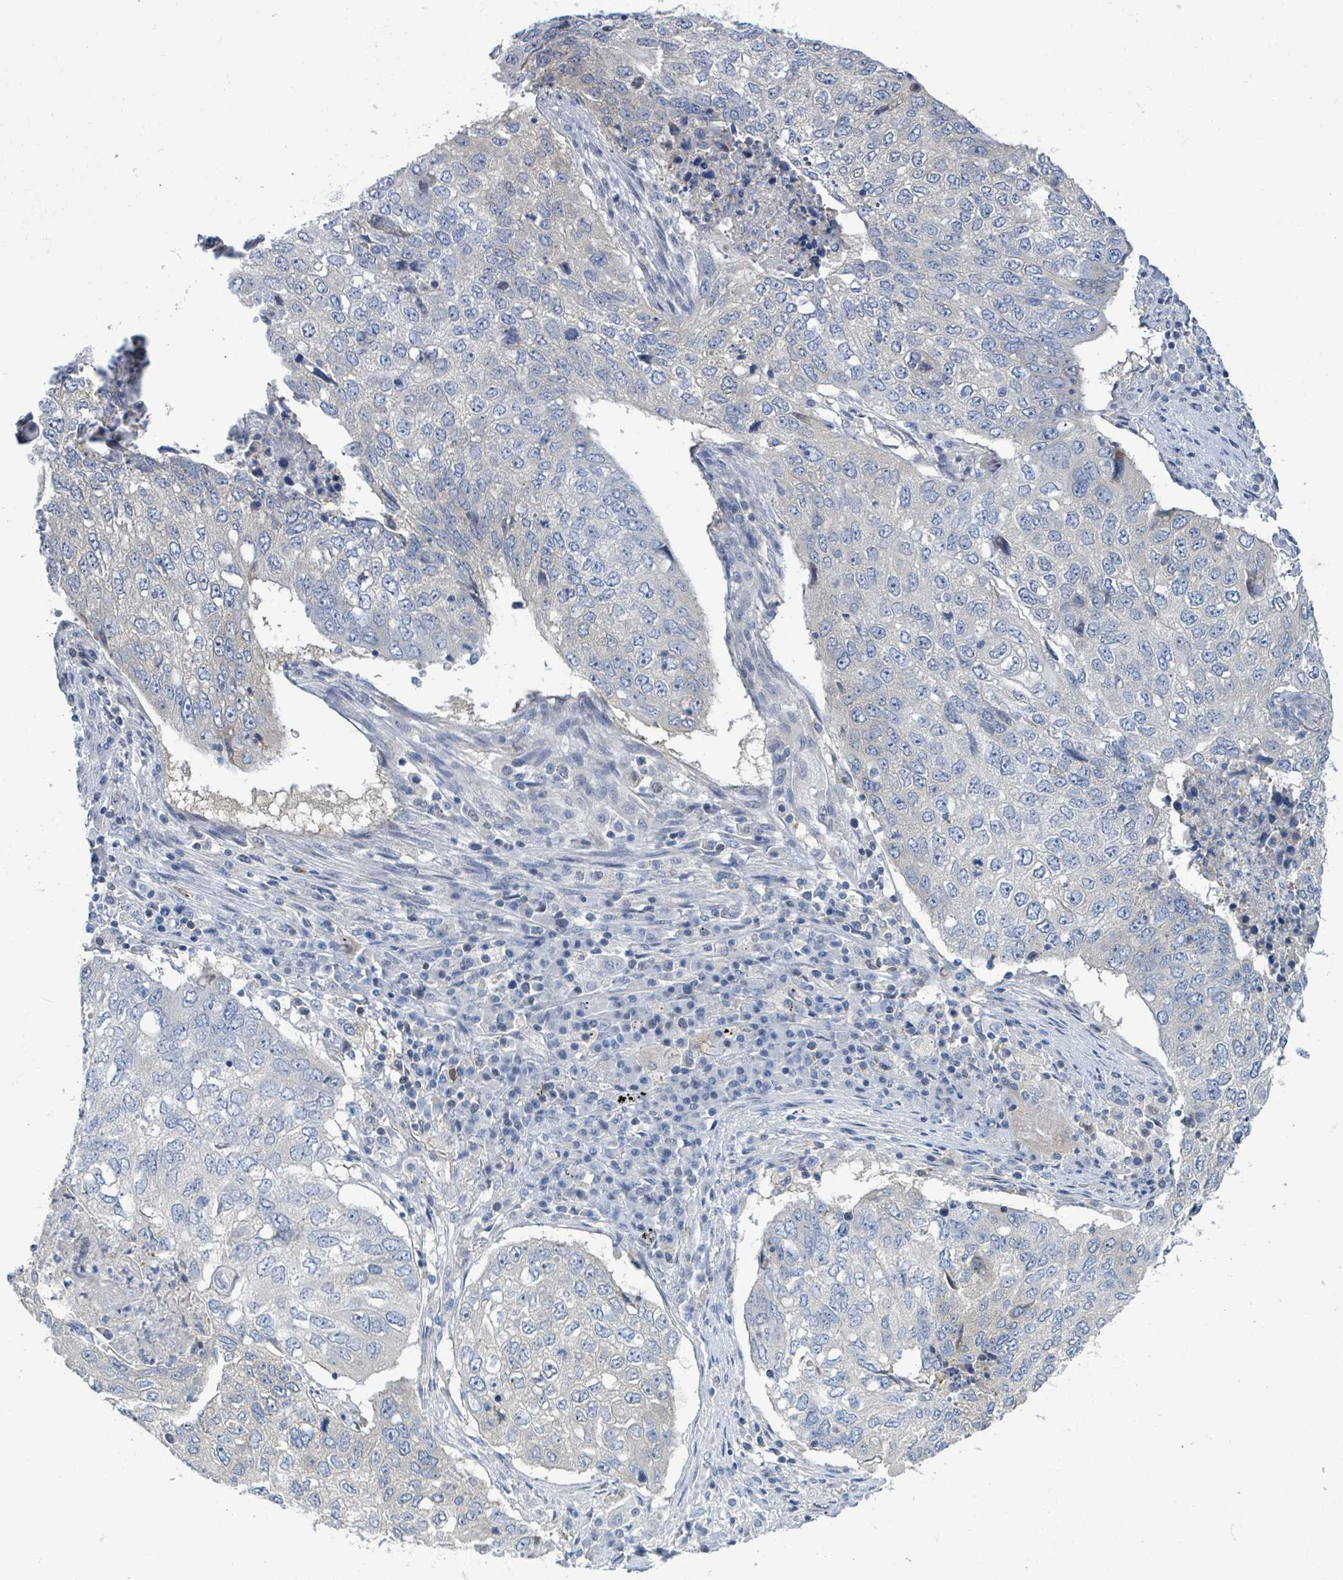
{"staining": {"intensity": "negative", "quantity": "none", "location": "none"}, "tissue": "lung cancer", "cell_type": "Tumor cells", "image_type": "cancer", "snomed": [{"axis": "morphology", "description": "Squamous cell carcinoma, NOS"}, {"axis": "topography", "description": "Lung"}], "caption": "Lung cancer (squamous cell carcinoma) was stained to show a protein in brown. There is no significant staining in tumor cells.", "gene": "DGKZ", "patient": {"sex": "female", "age": 63}}